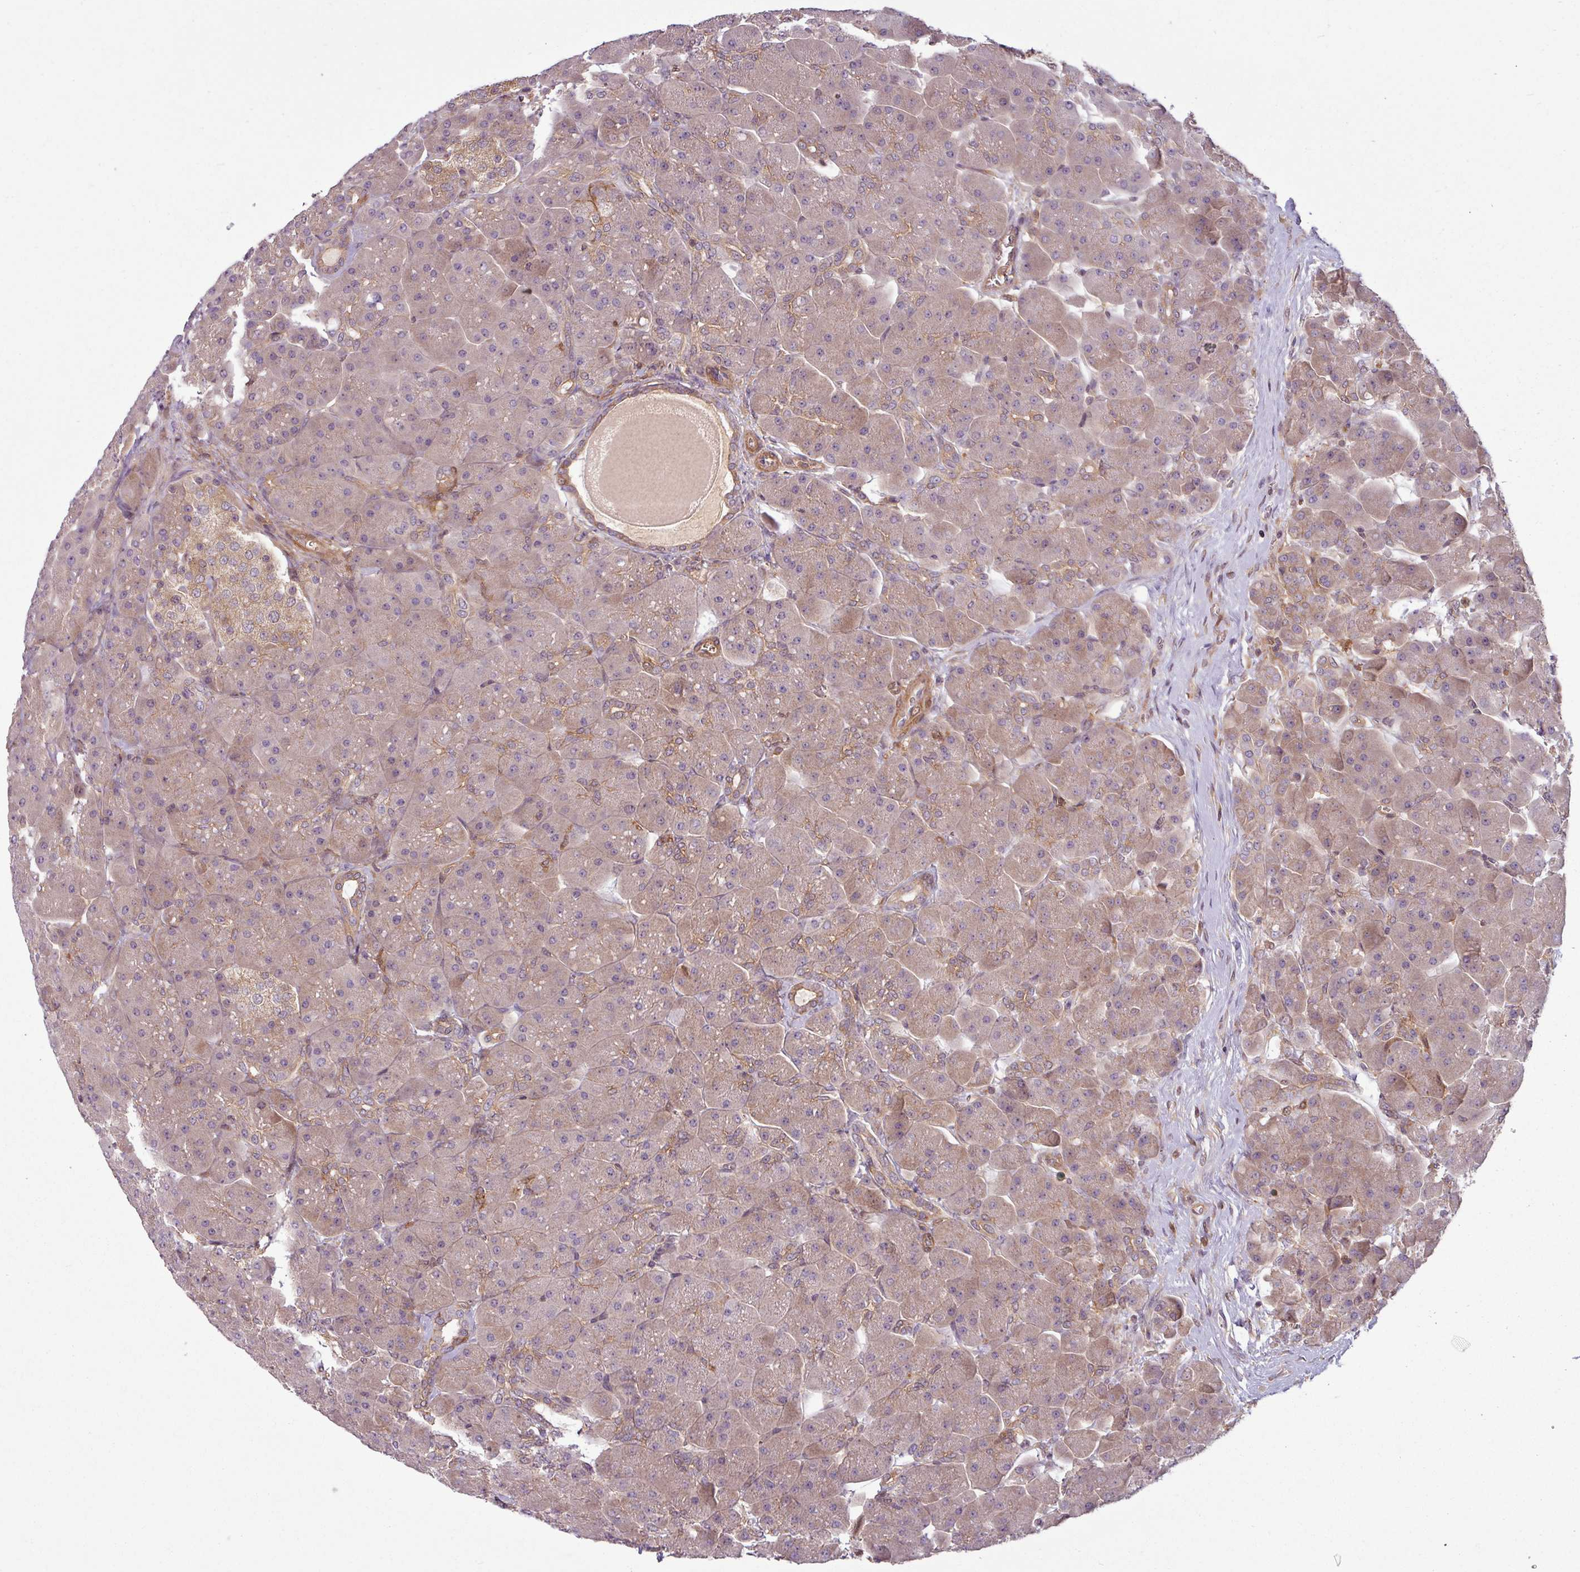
{"staining": {"intensity": "weak", "quantity": ">75%", "location": "cytoplasmic/membranous"}, "tissue": "pancreas", "cell_type": "Exocrine glandular cells", "image_type": "normal", "snomed": [{"axis": "morphology", "description": "Normal tissue, NOS"}, {"axis": "topography", "description": "Pancreas"}], "caption": "Pancreas stained with DAB (3,3'-diaminobenzidine) immunohistochemistry demonstrates low levels of weak cytoplasmic/membranous positivity in approximately >75% of exocrine glandular cells. (DAB IHC with brightfield microscopy, high magnification).", "gene": "SH3BGRL", "patient": {"sex": "male", "age": 66}}